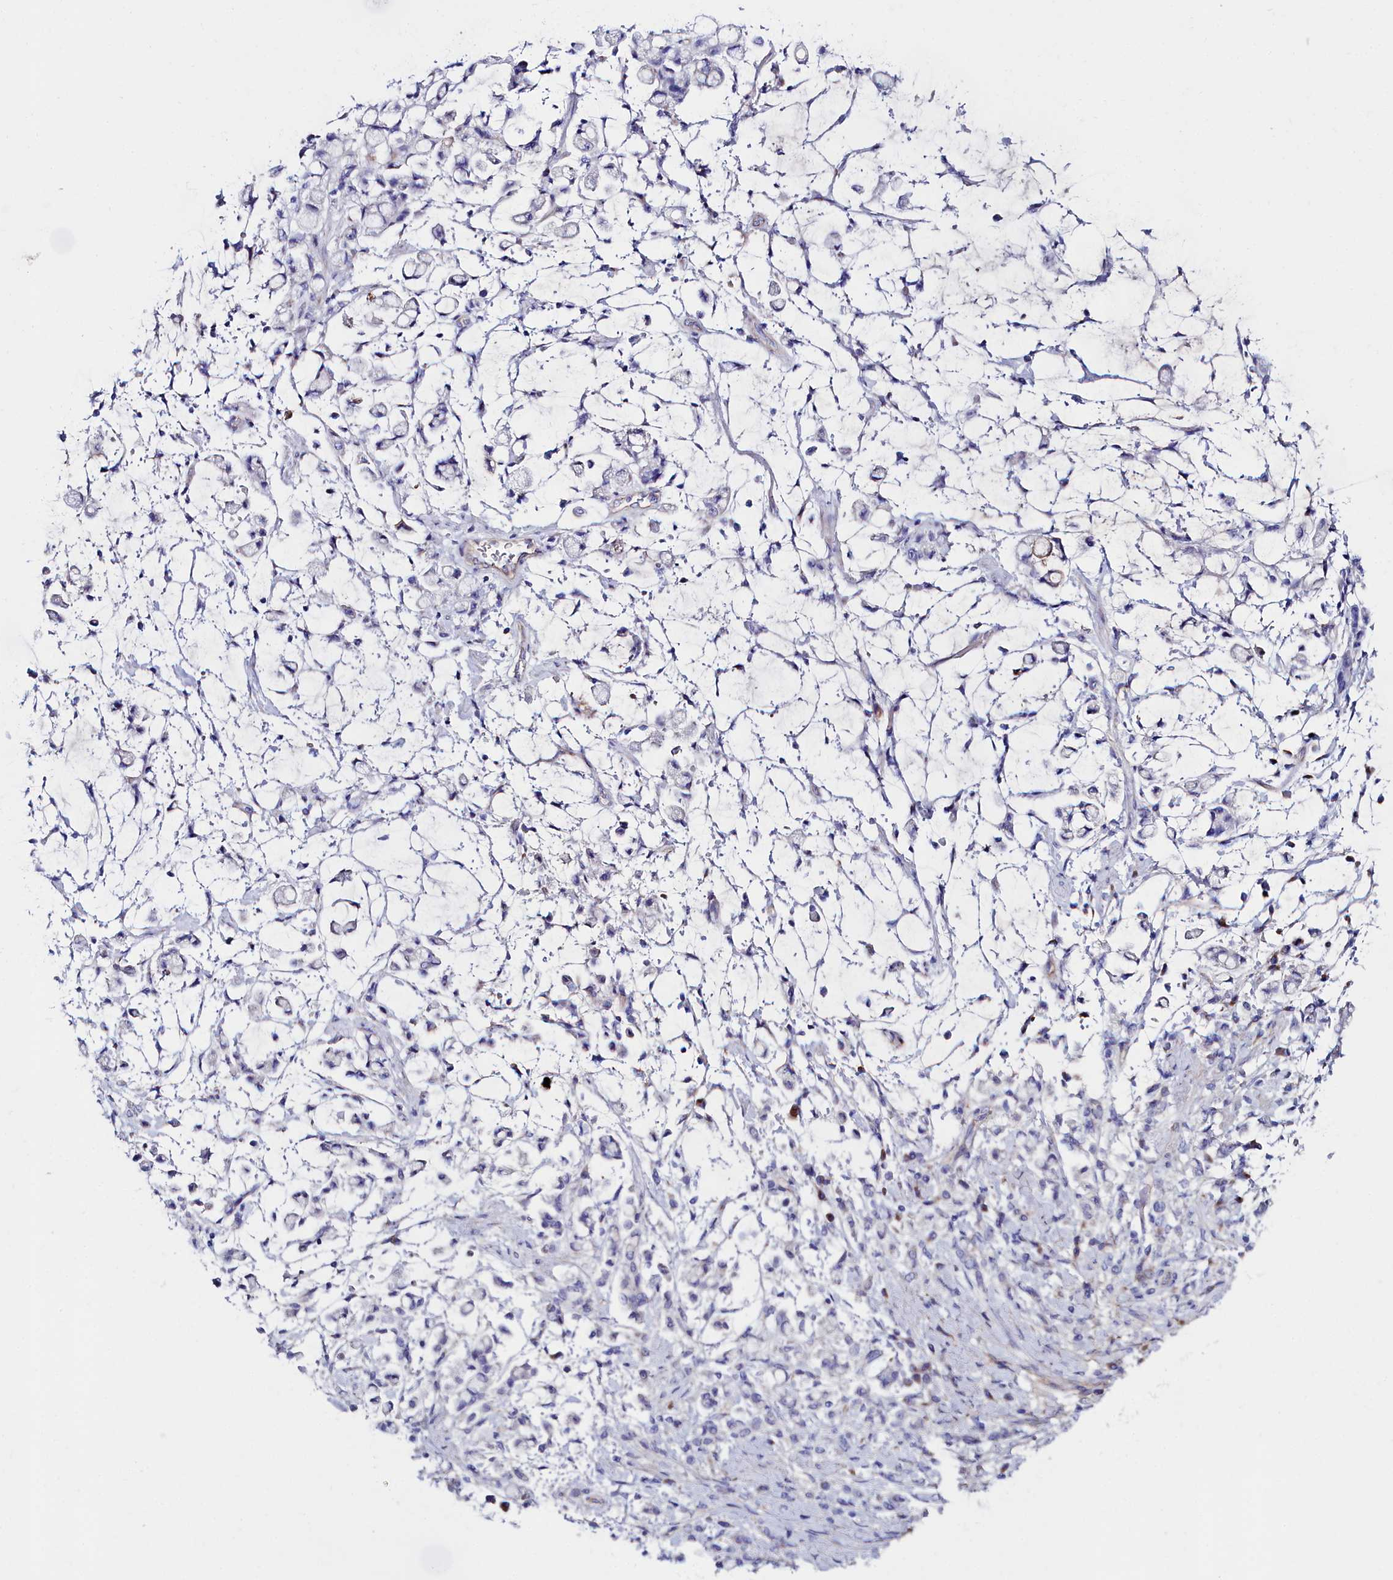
{"staining": {"intensity": "negative", "quantity": "none", "location": "none"}, "tissue": "stomach cancer", "cell_type": "Tumor cells", "image_type": "cancer", "snomed": [{"axis": "morphology", "description": "Adenocarcinoma, NOS"}, {"axis": "topography", "description": "Stomach"}], "caption": "The immunohistochemistry (IHC) image has no significant positivity in tumor cells of stomach cancer (adenocarcinoma) tissue.", "gene": "SLC49A3", "patient": {"sex": "female", "age": 60}}